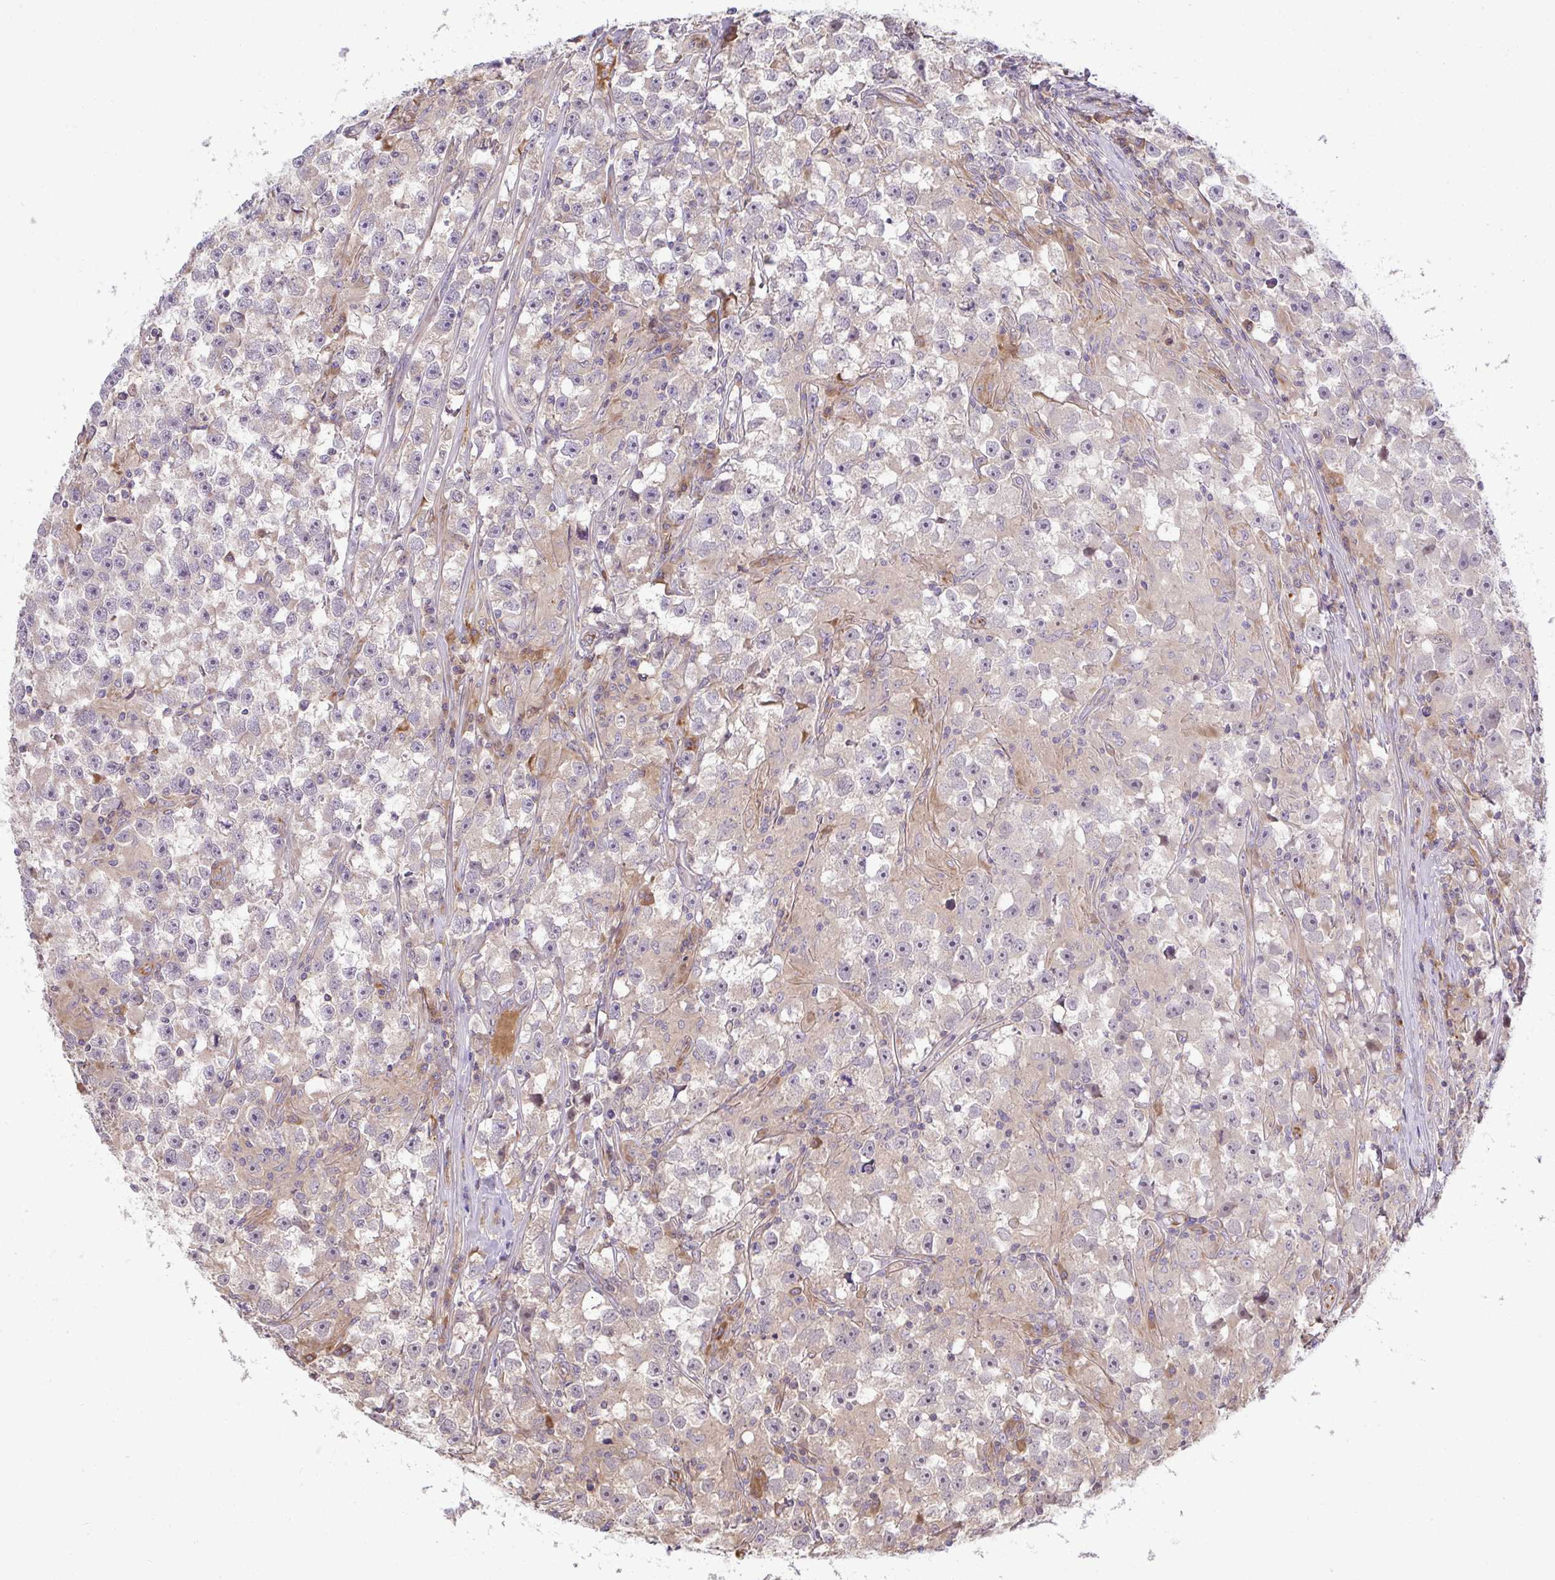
{"staining": {"intensity": "negative", "quantity": "none", "location": "none"}, "tissue": "testis cancer", "cell_type": "Tumor cells", "image_type": "cancer", "snomed": [{"axis": "morphology", "description": "Seminoma, NOS"}, {"axis": "topography", "description": "Testis"}], "caption": "The immunohistochemistry image has no significant expression in tumor cells of seminoma (testis) tissue.", "gene": "GRID2", "patient": {"sex": "male", "age": 33}}